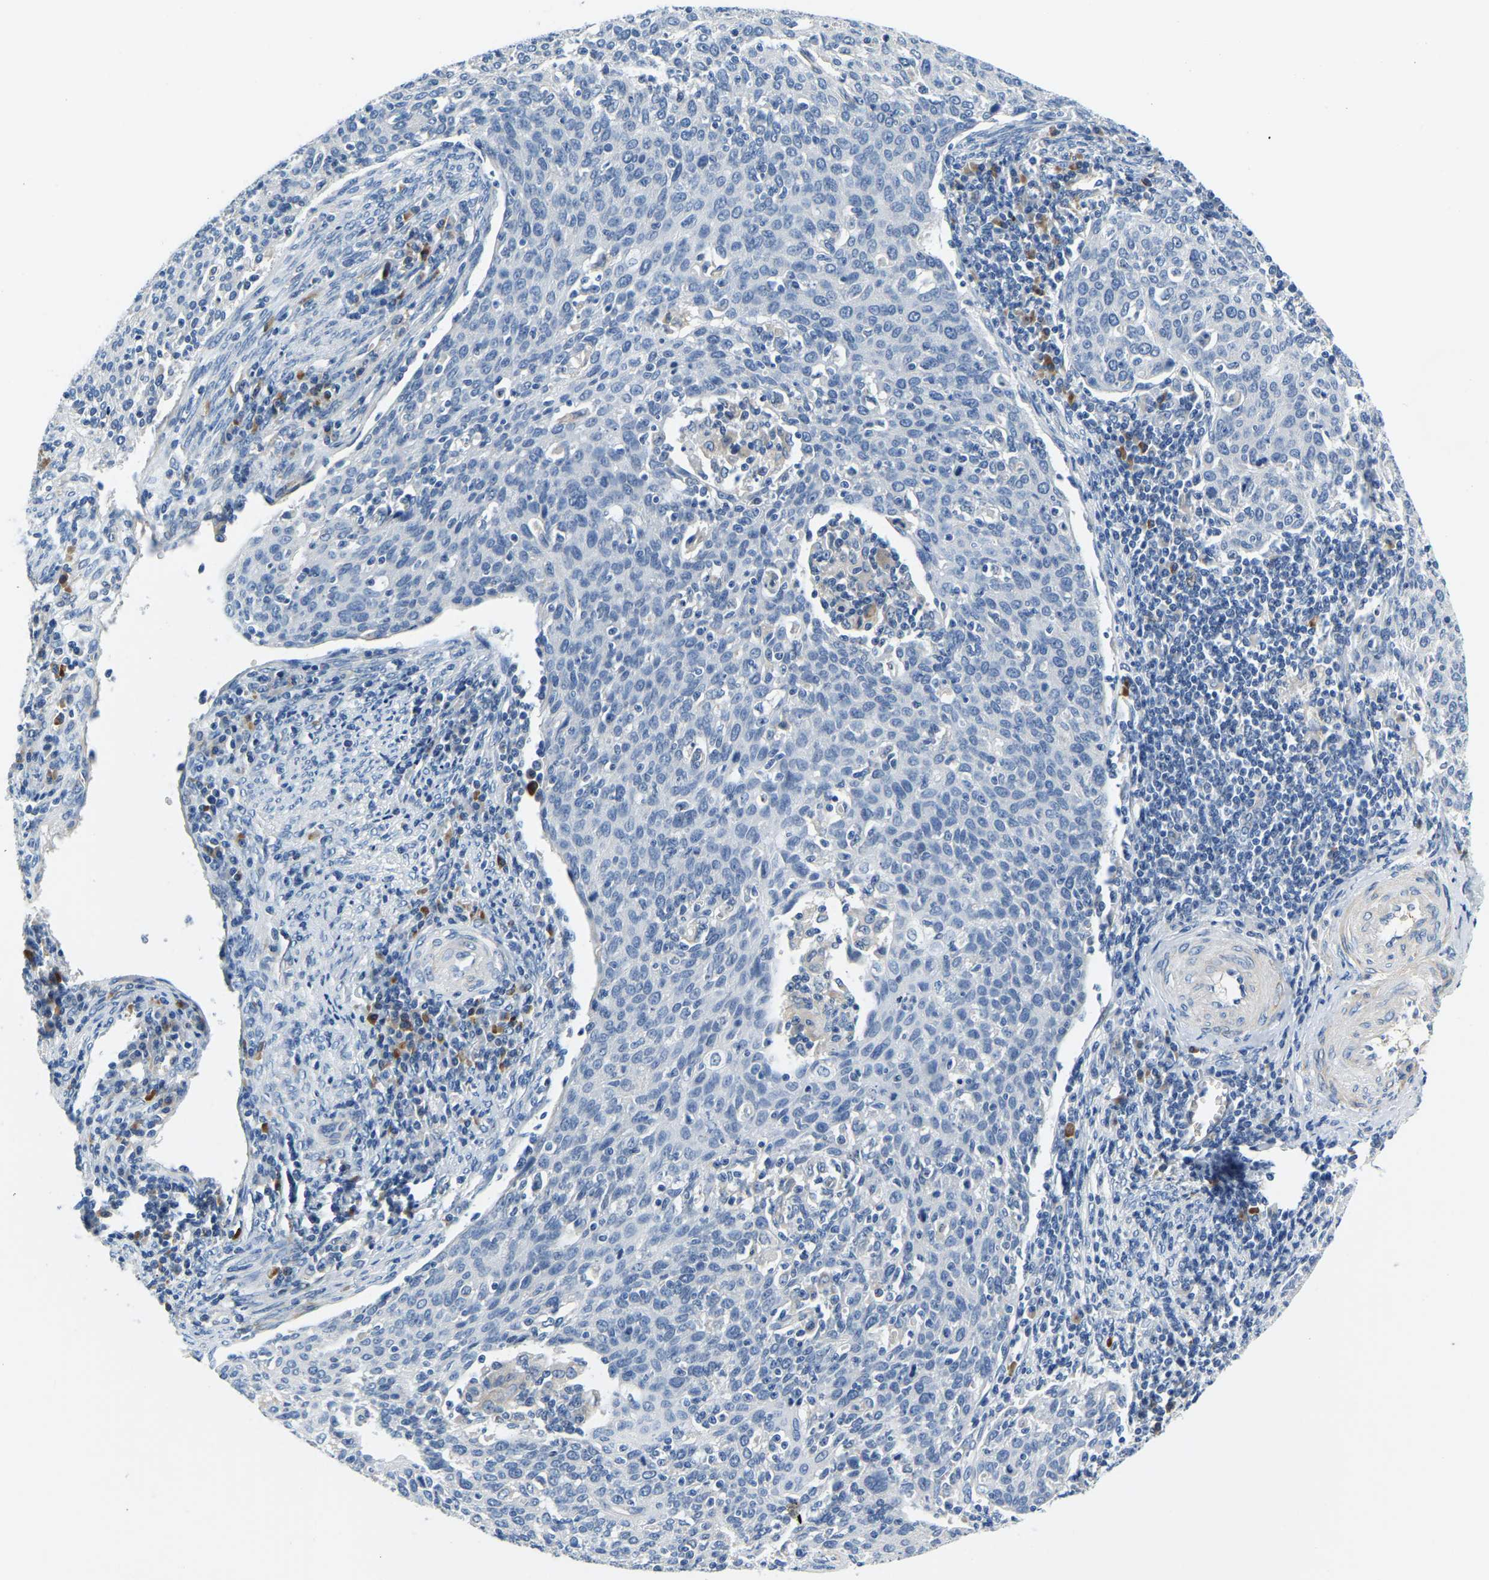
{"staining": {"intensity": "negative", "quantity": "none", "location": "none"}, "tissue": "cervical cancer", "cell_type": "Tumor cells", "image_type": "cancer", "snomed": [{"axis": "morphology", "description": "Squamous cell carcinoma, NOS"}, {"axis": "topography", "description": "Cervix"}], "caption": "Immunohistochemistry (IHC) of cervical cancer shows no positivity in tumor cells.", "gene": "LIAS", "patient": {"sex": "female", "age": 38}}